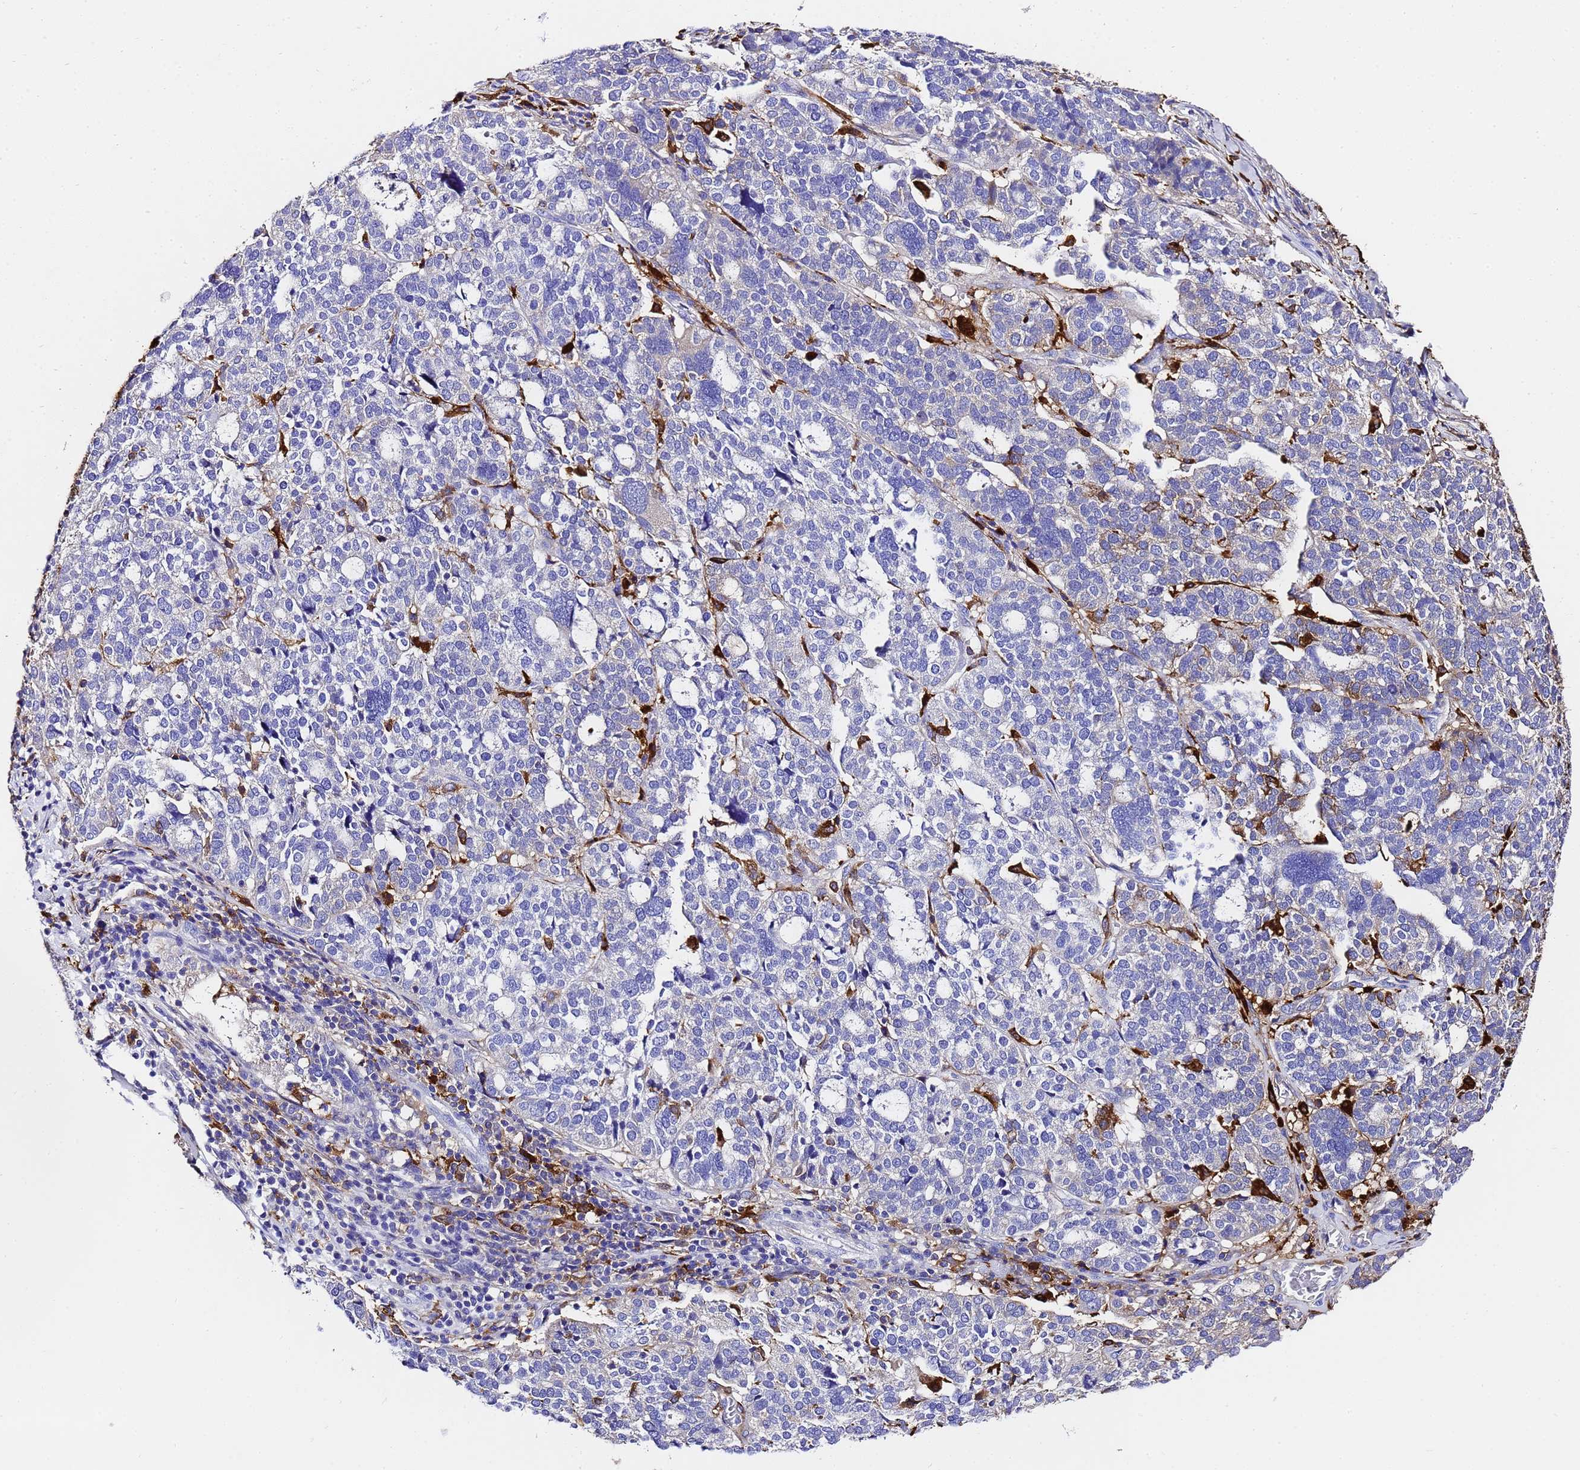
{"staining": {"intensity": "weak", "quantity": "<25%", "location": "cytoplasmic/membranous"}, "tissue": "ovarian cancer", "cell_type": "Tumor cells", "image_type": "cancer", "snomed": [{"axis": "morphology", "description": "Cystadenocarcinoma, serous, NOS"}, {"axis": "topography", "description": "Ovary"}], "caption": "IHC photomicrograph of human ovarian cancer stained for a protein (brown), which shows no staining in tumor cells.", "gene": "FTL", "patient": {"sex": "female", "age": 59}}